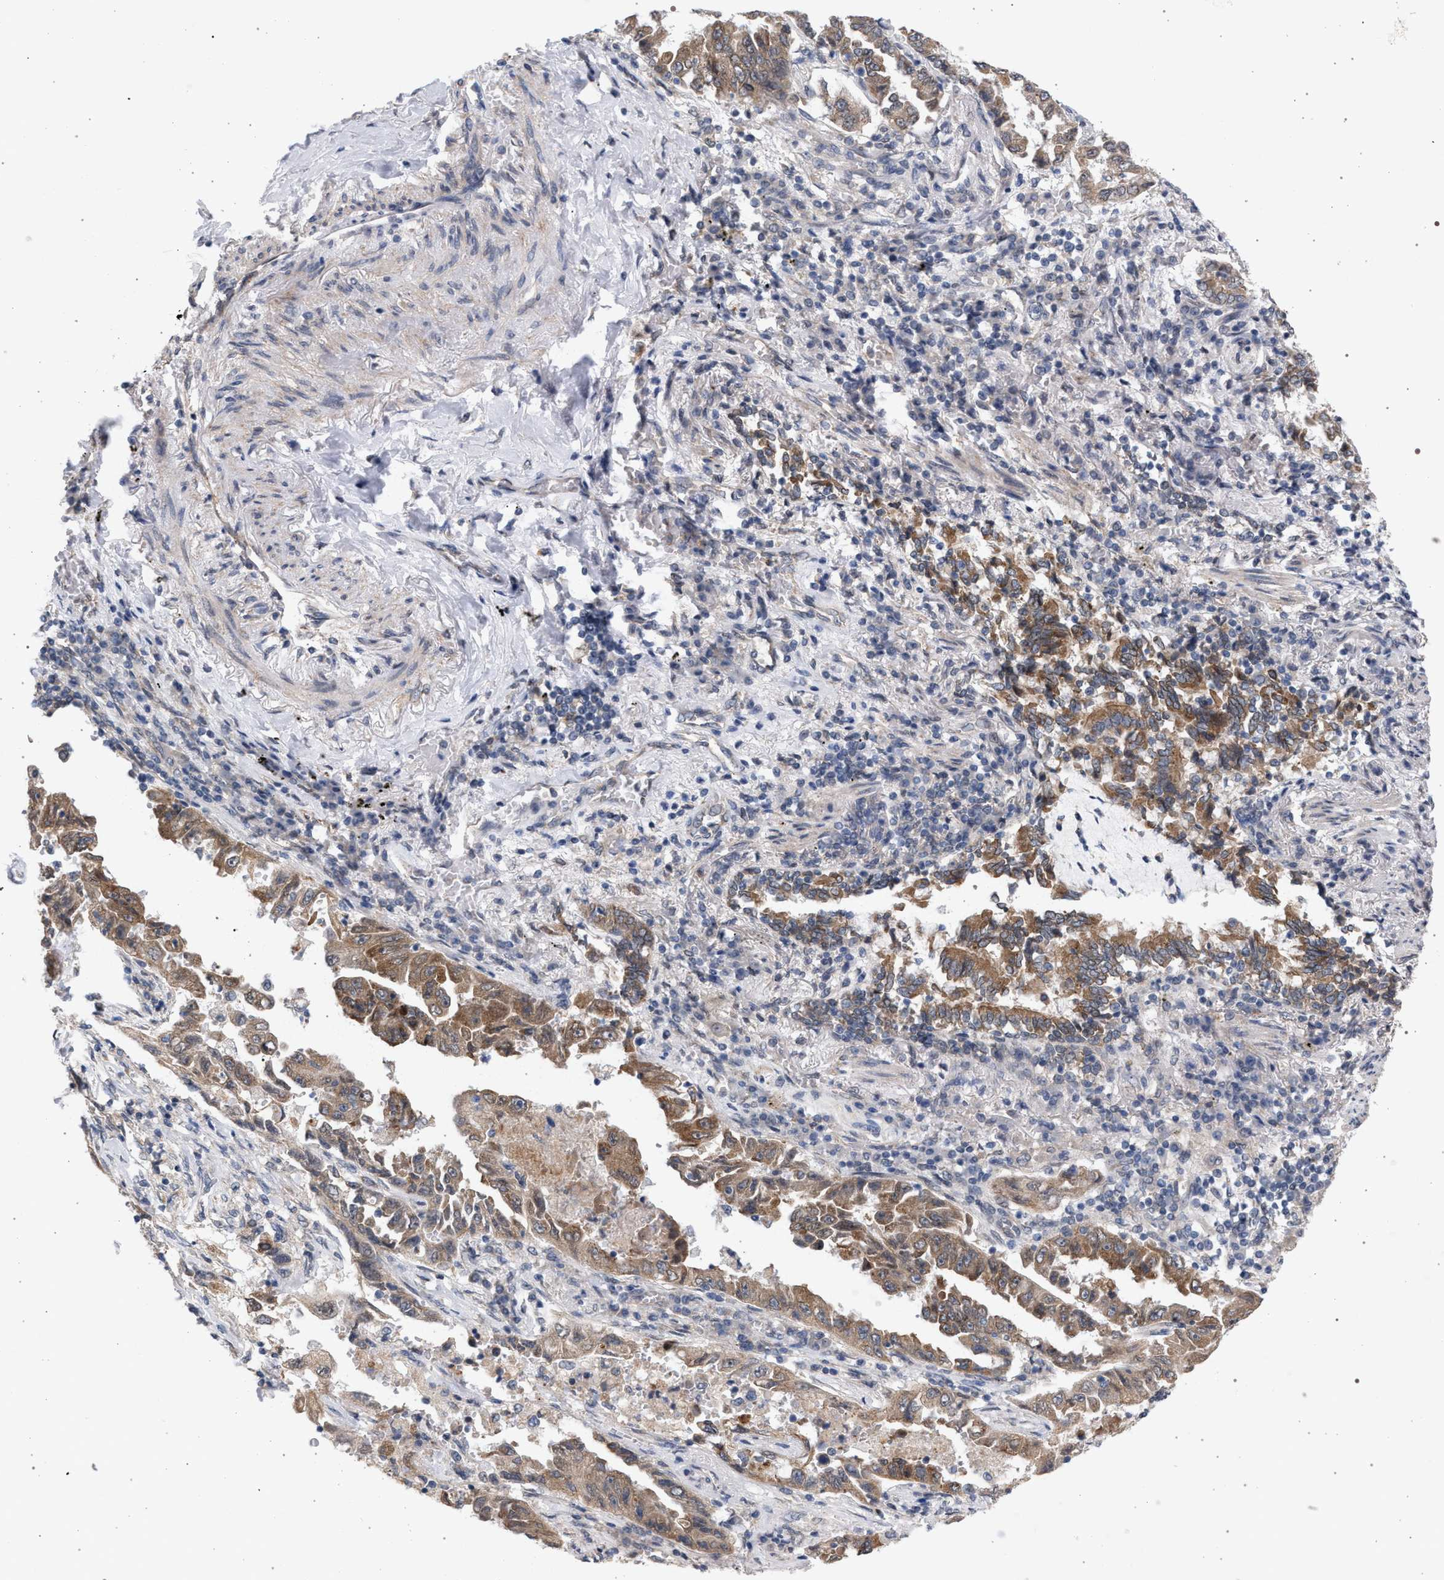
{"staining": {"intensity": "moderate", "quantity": ">75%", "location": "cytoplasmic/membranous"}, "tissue": "lung cancer", "cell_type": "Tumor cells", "image_type": "cancer", "snomed": [{"axis": "morphology", "description": "Adenocarcinoma, NOS"}, {"axis": "topography", "description": "Lung"}], "caption": "Moderate cytoplasmic/membranous positivity is seen in about >75% of tumor cells in lung cancer.", "gene": "ARPC5L", "patient": {"sex": "female", "age": 51}}